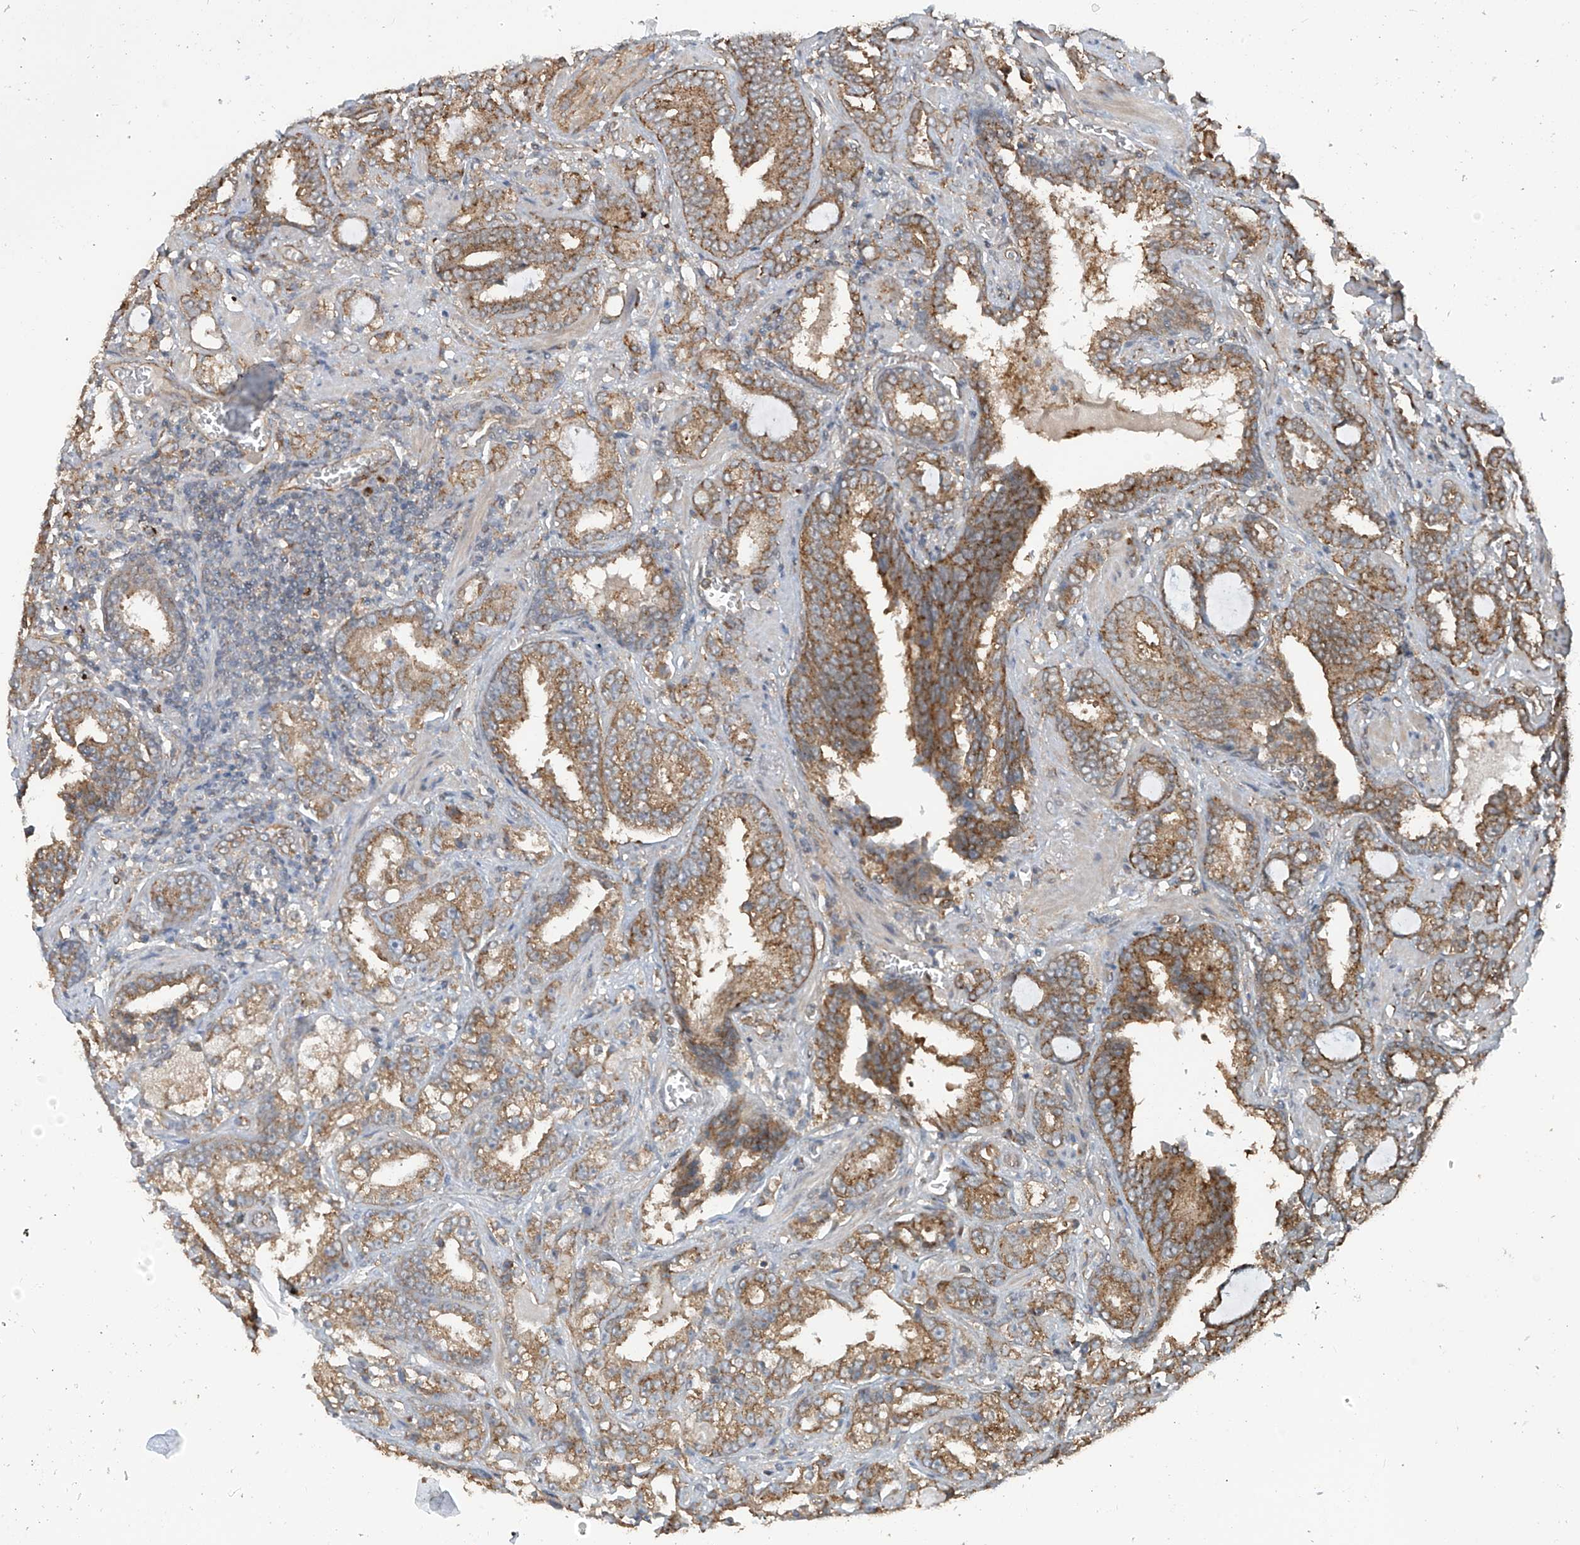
{"staining": {"intensity": "moderate", "quantity": ">75%", "location": "cytoplasmic/membranous"}, "tissue": "prostate cancer", "cell_type": "Tumor cells", "image_type": "cancer", "snomed": [{"axis": "morphology", "description": "Adenocarcinoma, High grade"}, {"axis": "topography", "description": "Prostate and seminal vesicle, NOS"}], "caption": "Protein staining of high-grade adenocarcinoma (prostate) tissue demonstrates moderate cytoplasmic/membranous positivity in approximately >75% of tumor cells.", "gene": "ZNF189", "patient": {"sex": "male", "age": 67}}